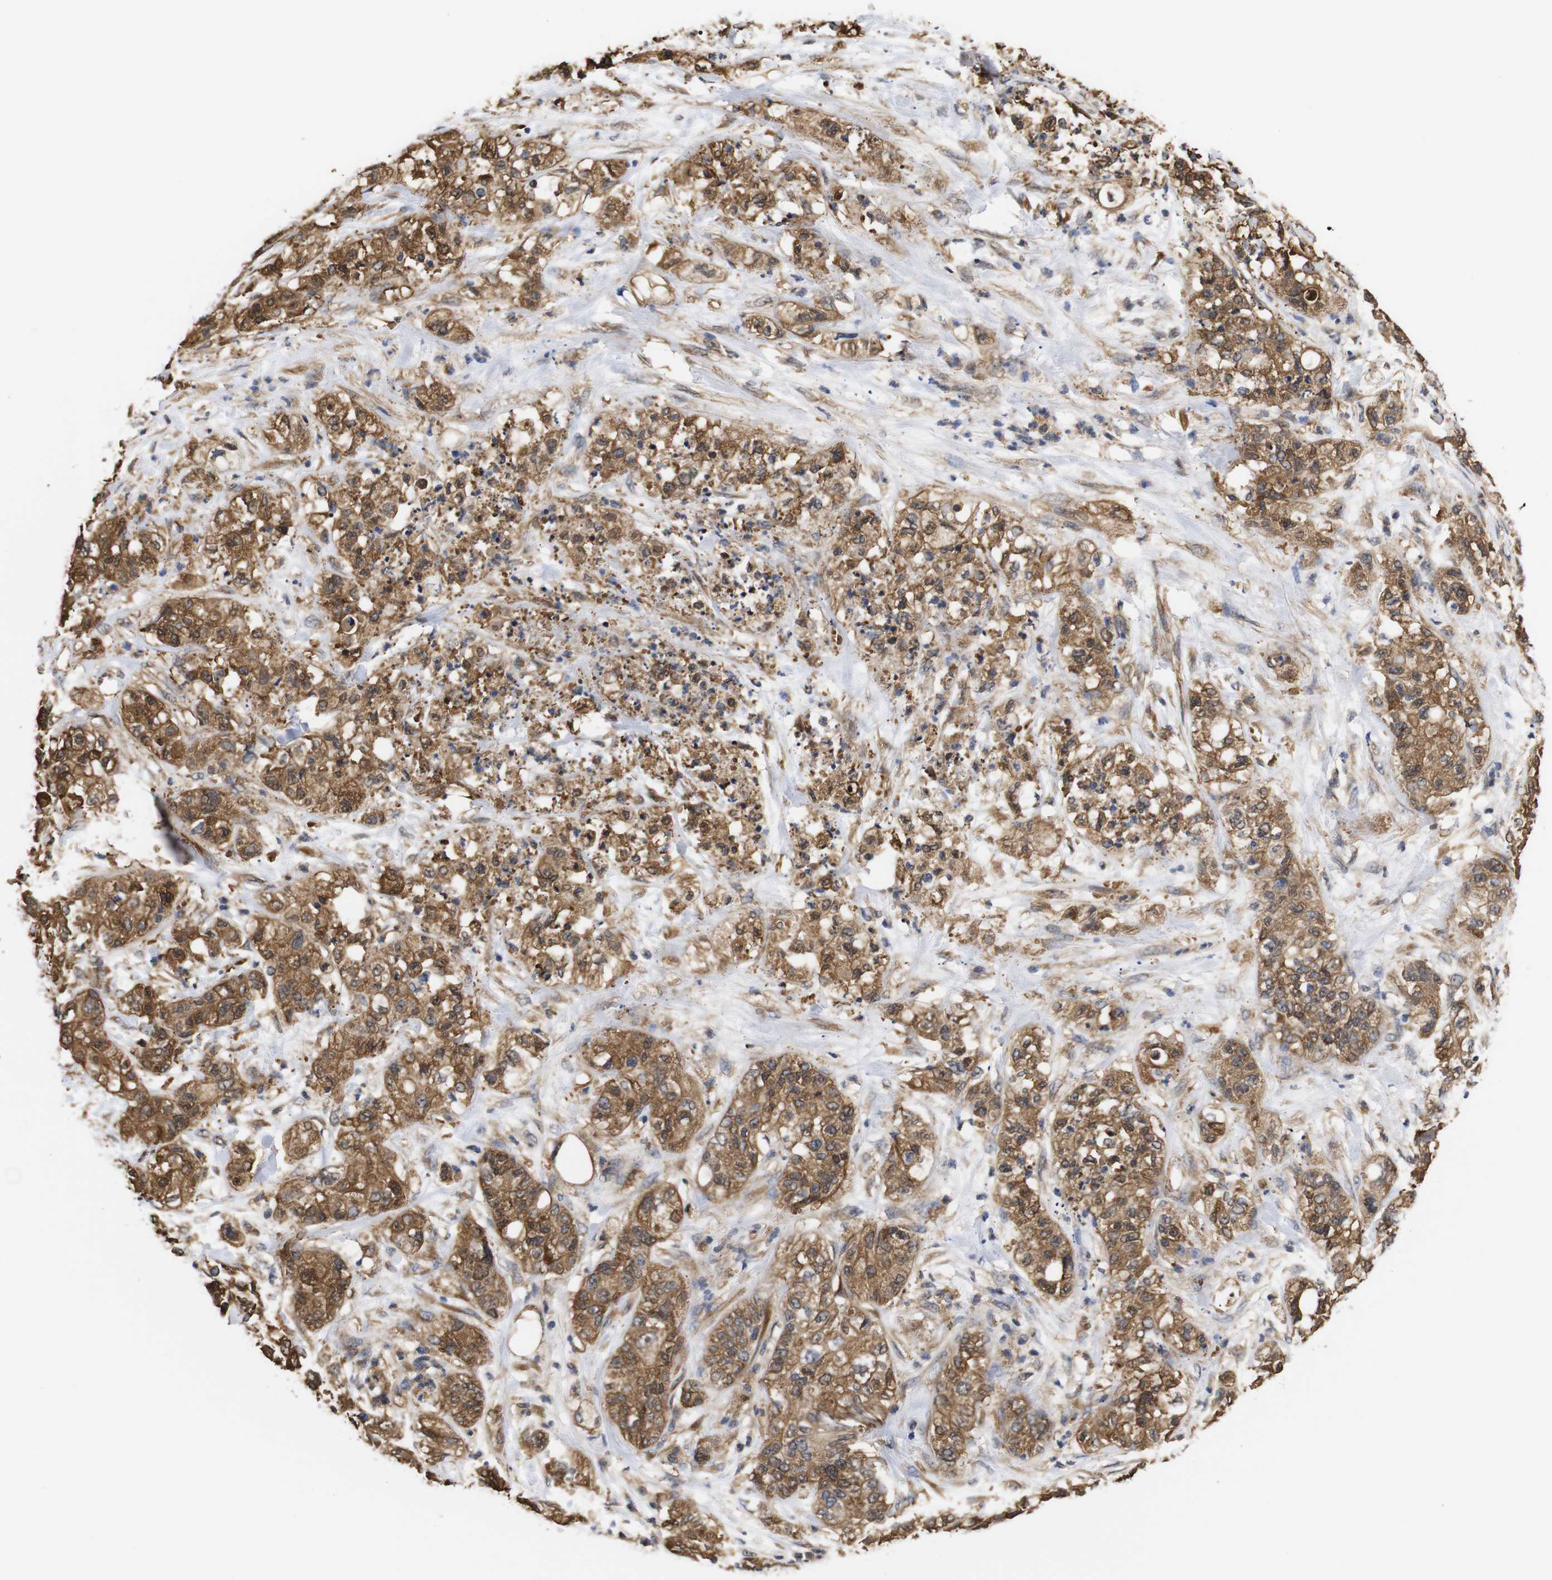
{"staining": {"intensity": "moderate", "quantity": ">75%", "location": "cytoplasmic/membranous"}, "tissue": "pancreatic cancer", "cell_type": "Tumor cells", "image_type": "cancer", "snomed": [{"axis": "morphology", "description": "Adenocarcinoma, NOS"}, {"axis": "topography", "description": "Pancreas"}], "caption": "Pancreatic cancer tissue displays moderate cytoplasmic/membranous positivity in about >75% of tumor cells, visualized by immunohistochemistry.", "gene": "LRRCC1", "patient": {"sex": "female", "age": 78}}